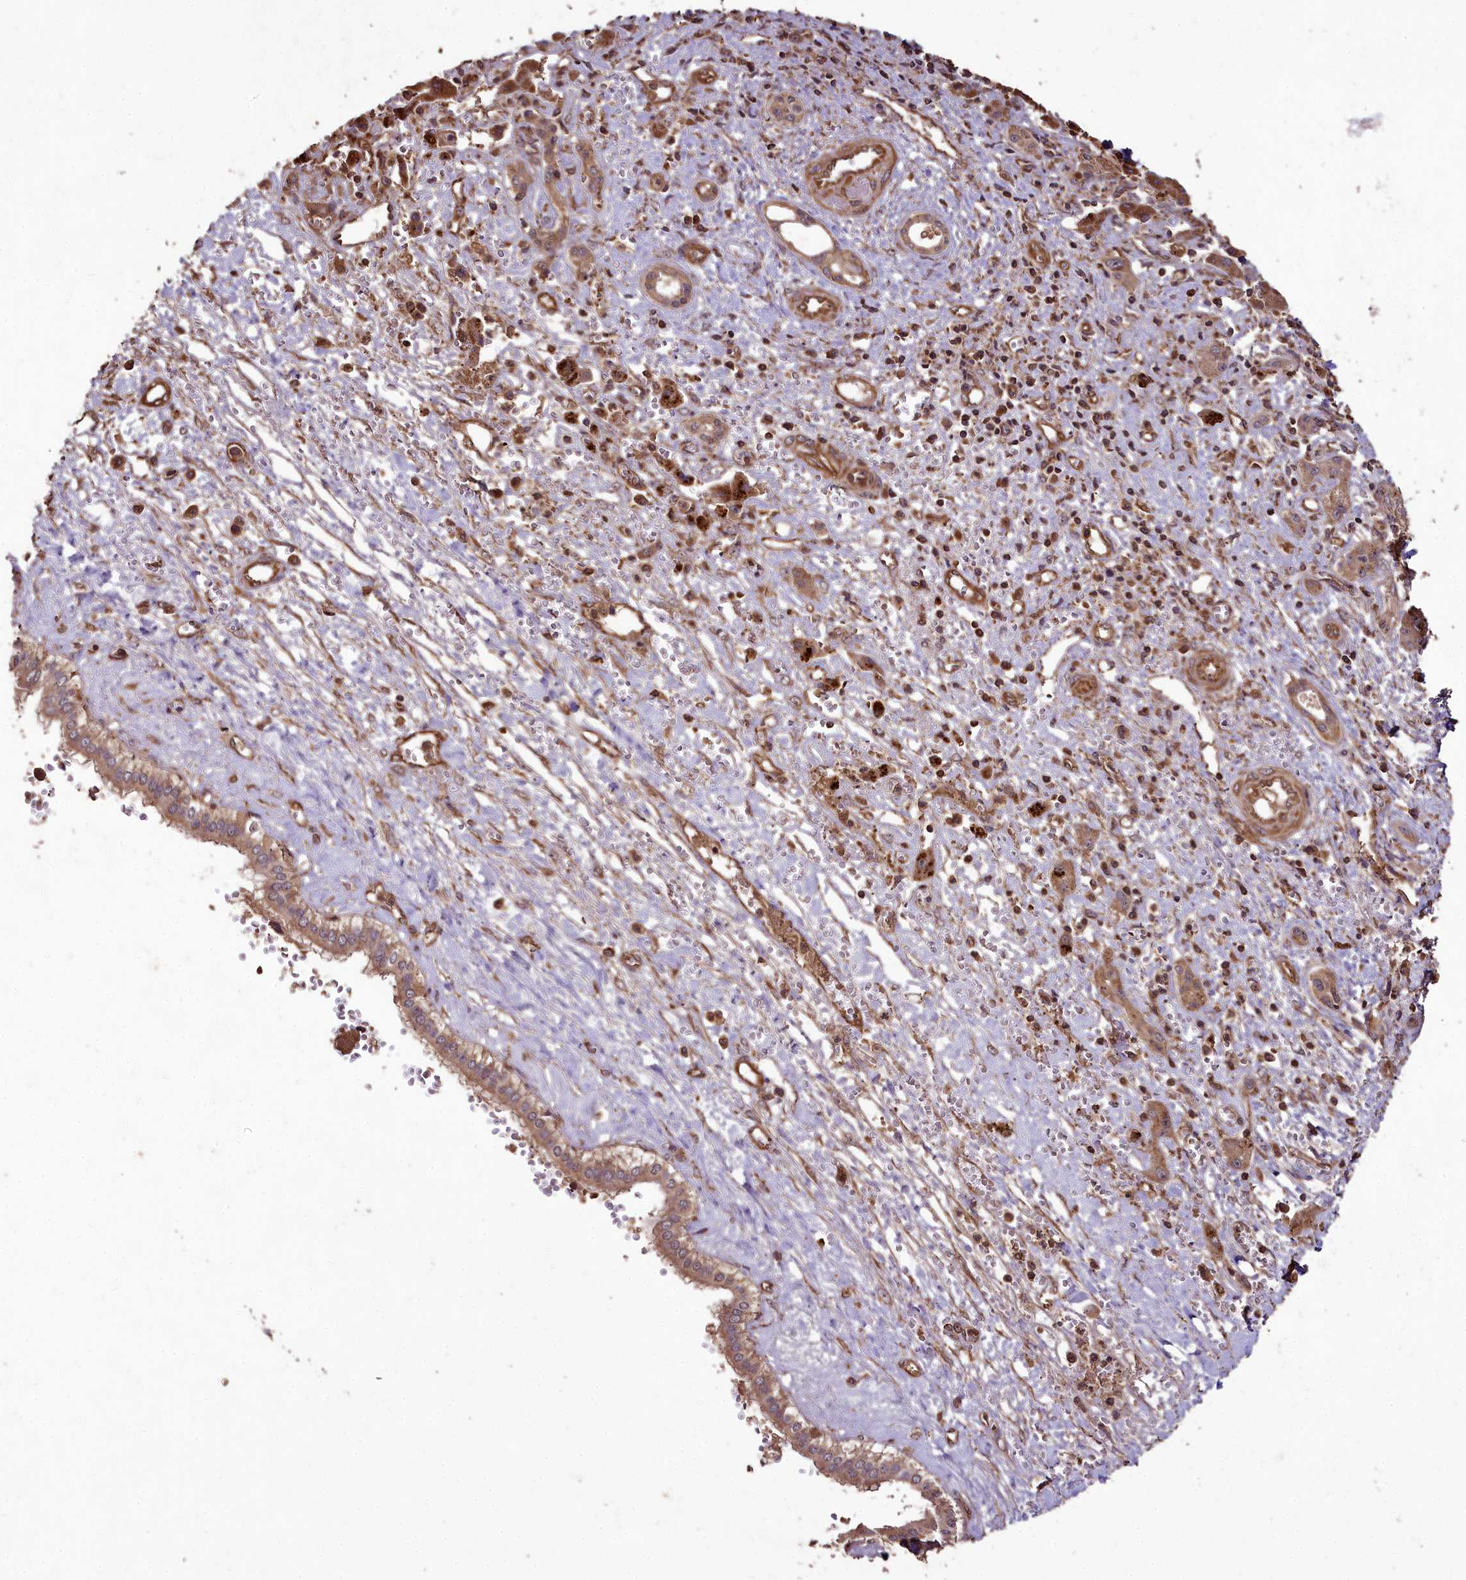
{"staining": {"intensity": "moderate", "quantity": ">75%", "location": "cytoplasmic/membranous"}, "tissue": "liver cancer", "cell_type": "Tumor cells", "image_type": "cancer", "snomed": [{"axis": "morphology", "description": "Cholangiocarcinoma"}, {"axis": "topography", "description": "Liver"}], "caption": "Liver cancer stained with a brown dye shows moderate cytoplasmic/membranous positive positivity in about >75% of tumor cells.", "gene": "TTLL10", "patient": {"sex": "male", "age": 67}}